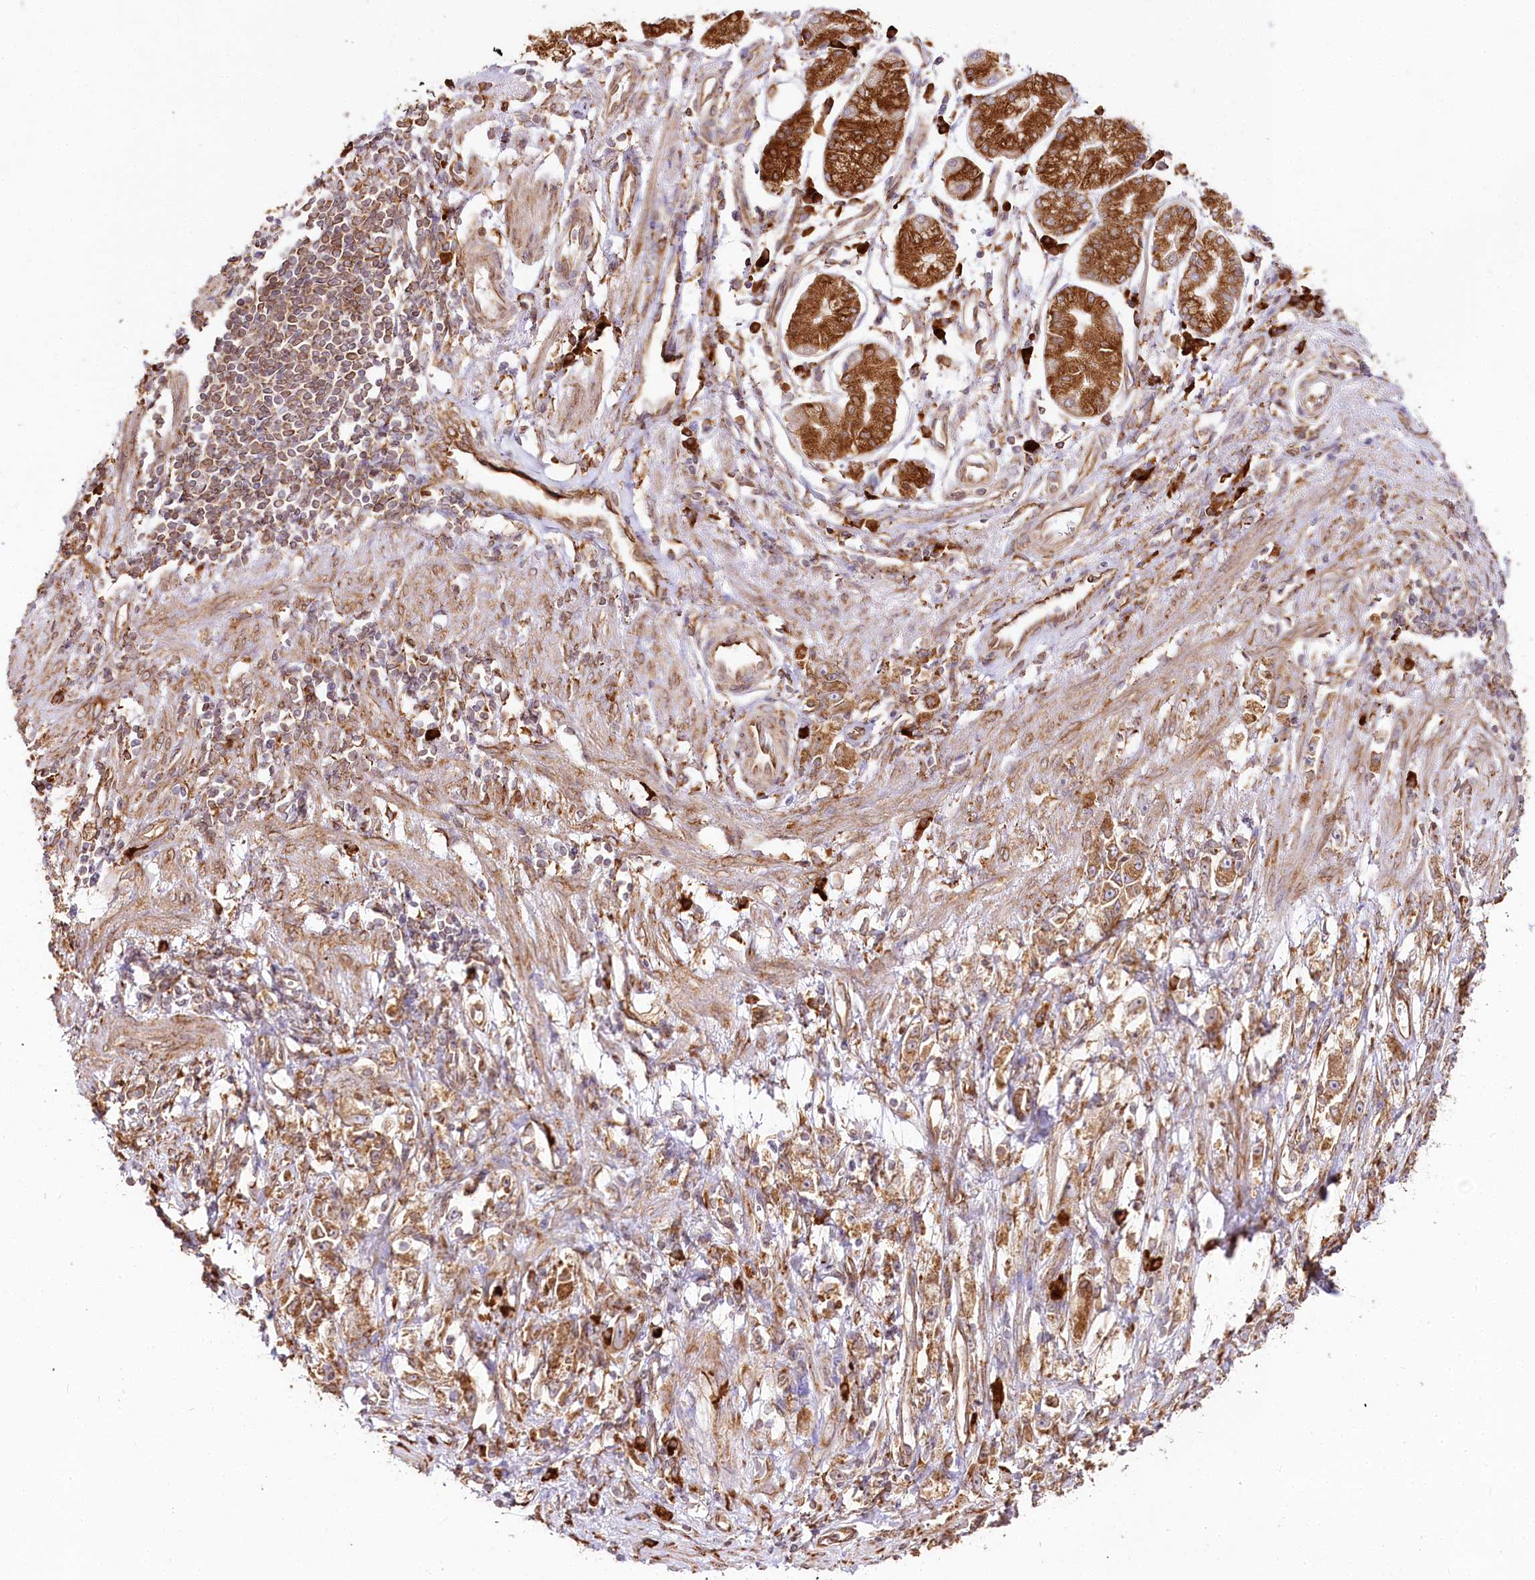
{"staining": {"intensity": "moderate", "quantity": ">75%", "location": "cytoplasmic/membranous"}, "tissue": "stomach cancer", "cell_type": "Tumor cells", "image_type": "cancer", "snomed": [{"axis": "morphology", "description": "Adenocarcinoma, NOS"}, {"axis": "topography", "description": "Stomach"}], "caption": "The immunohistochemical stain labels moderate cytoplasmic/membranous staining in tumor cells of adenocarcinoma (stomach) tissue.", "gene": "CNPY2", "patient": {"sex": "female", "age": 59}}